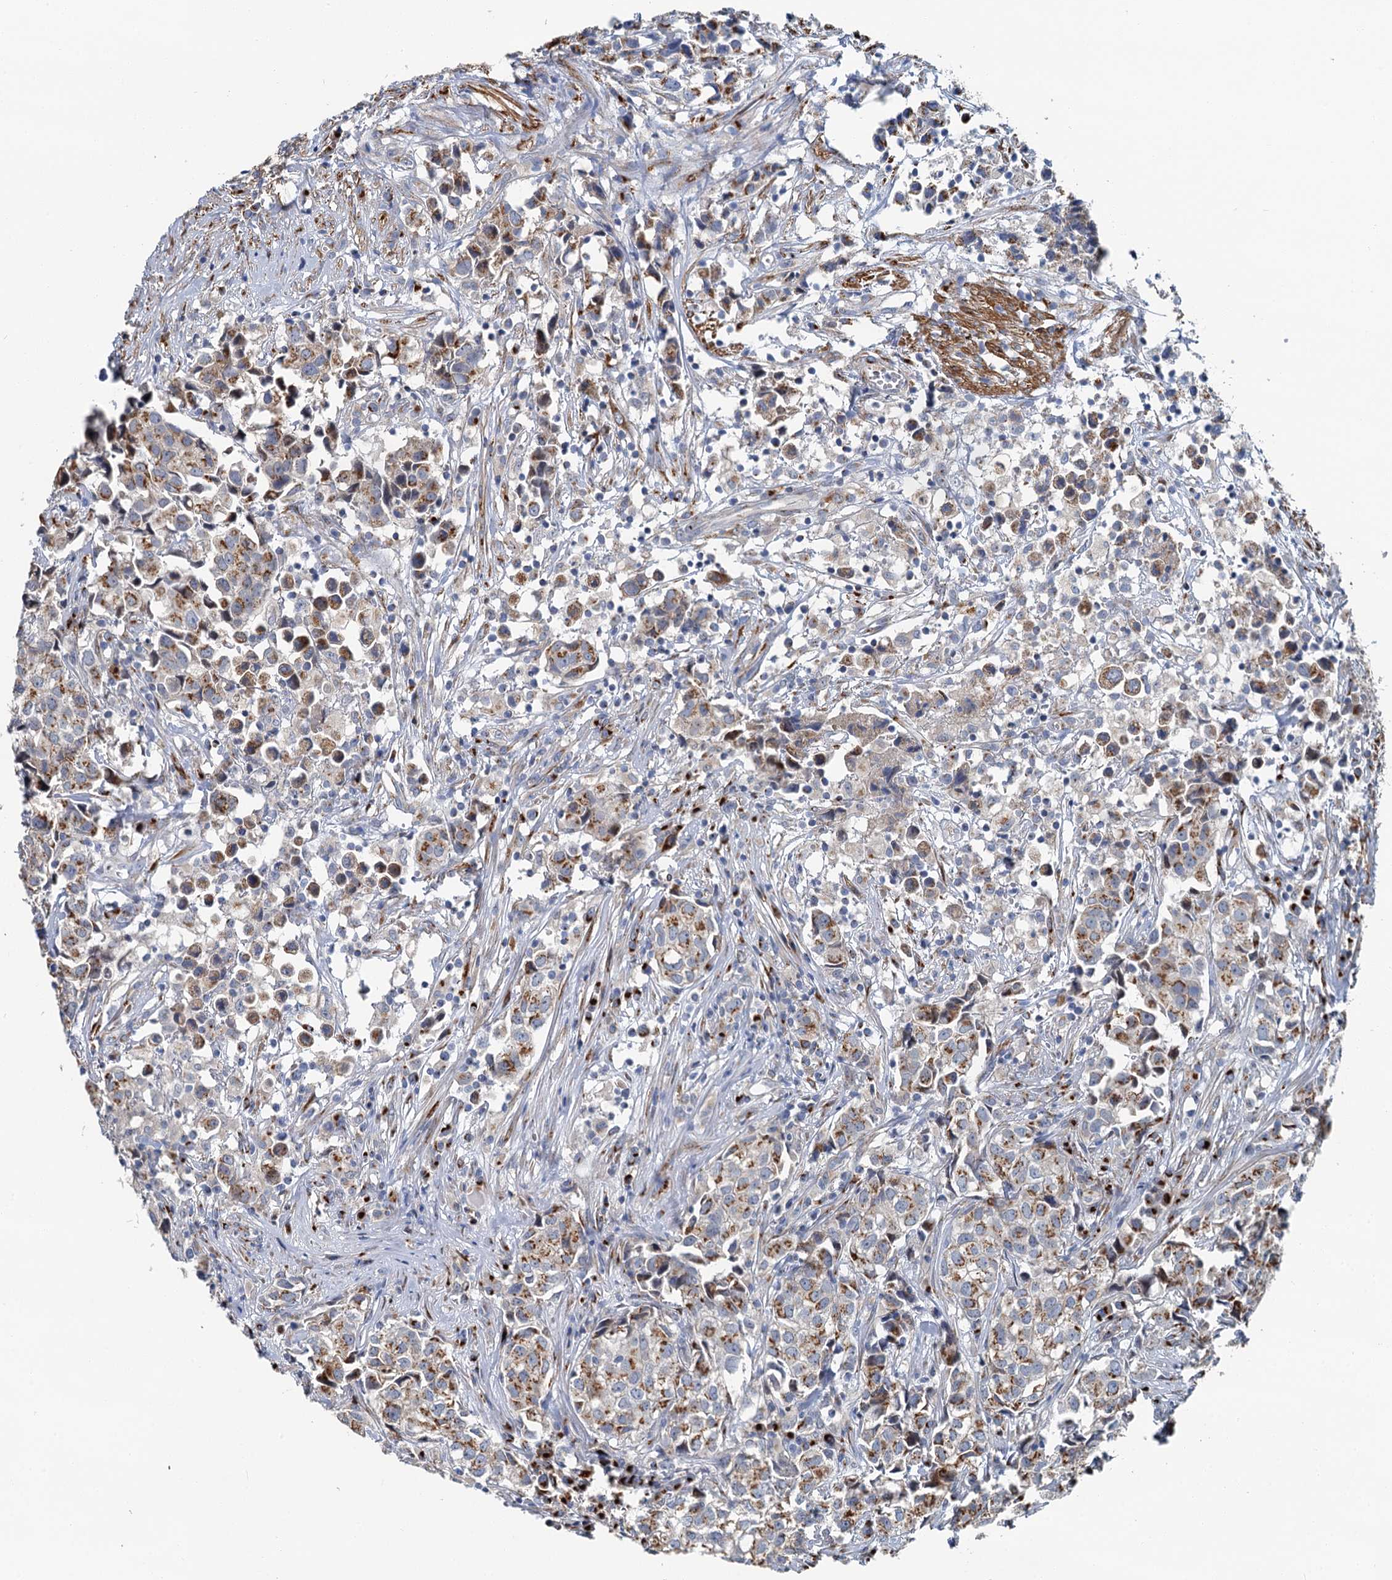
{"staining": {"intensity": "moderate", "quantity": "25%-75%", "location": "cytoplasmic/membranous"}, "tissue": "urothelial cancer", "cell_type": "Tumor cells", "image_type": "cancer", "snomed": [{"axis": "morphology", "description": "Urothelial carcinoma, High grade"}, {"axis": "topography", "description": "Urinary bladder"}], "caption": "Immunohistochemical staining of urothelial cancer exhibits medium levels of moderate cytoplasmic/membranous staining in approximately 25%-75% of tumor cells.", "gene": "BET1L", "patient": {"sex": "female", "age": 75}}